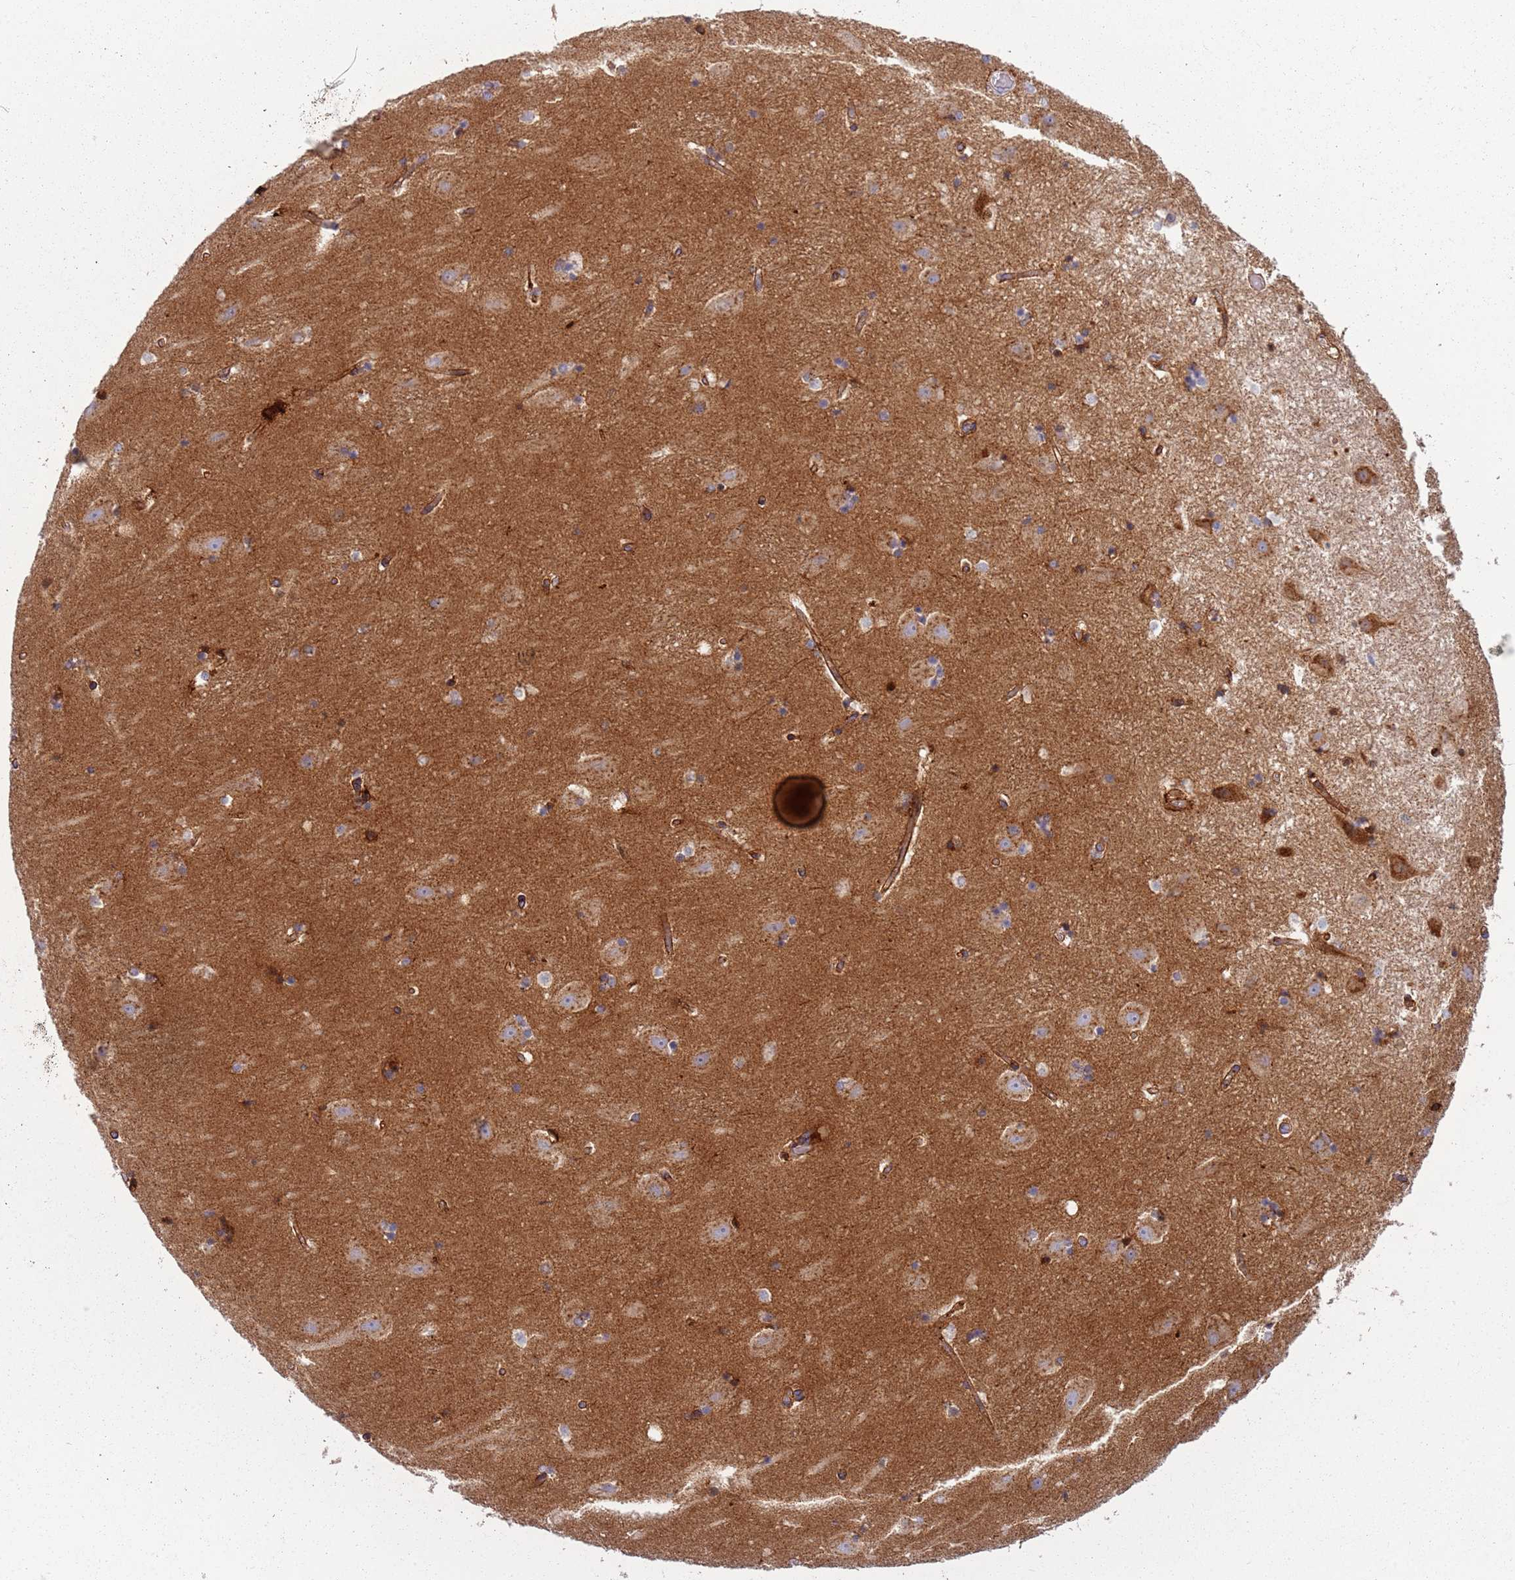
{"staining": {"intensity": "strong", "quantity": "<25%", "location": "cytoplasmic/membranous"}, "tissue": "hippocampus", "cell_type": "Glial cells", "image_type": "normal", "snomed": [{"axis": "morphology", "description": "Normal tissue, NOS"}, {"axis": "topography", "description": "Hippocampus"}], "caption": "Immunohistochemistry (IHC) photomicrograph of benign hippocampus: human hippocampus stained using immunohistochemistry (IHC) displays medium levels of strong protein expression localized specifically in the cytoplasmic/membranous of glial cells, appearing as a cytoplasmic/membranous brown color.", "gene": "TNFRSF6B", "patient": {"sex": "female", "age": 52}}